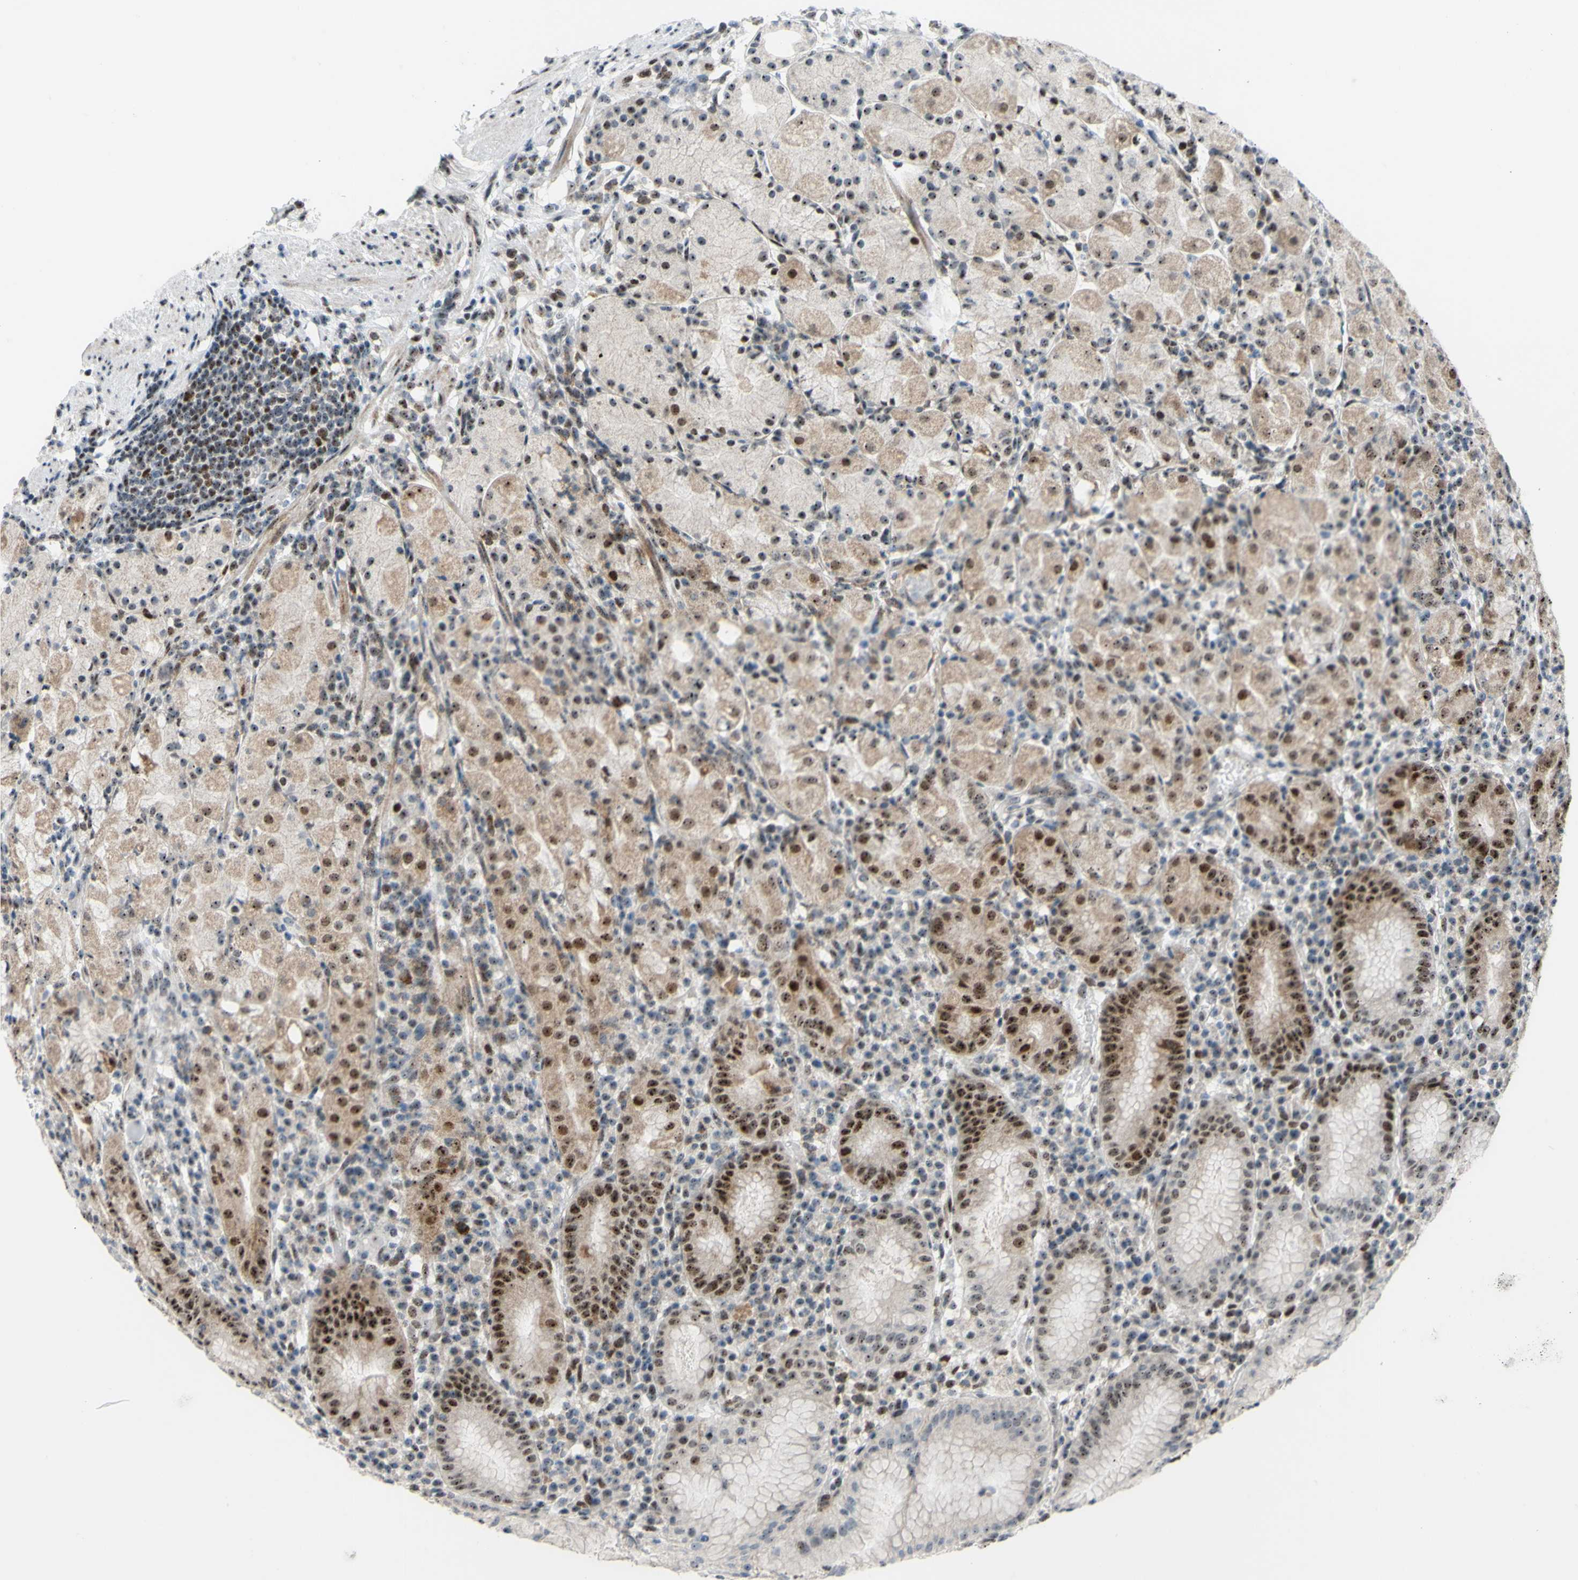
{"staining": {"intensity": "strong", "quantity": ">75%", "location": "cytoplasmic/membranous,nuclear"}, "tissue": "stomach", "cell_type": "Glandular cells", "image_type": "normal", "snomed": [{"axis": "morphology", "description": "Normal tissue, NOS"}, {"axis": "topography", "description": "Stomach"}, {"axis": "topography", "description": "Stomach, lower"}], "caption": "An immunohistochemistry (IHC) histopathology image of unremarkable tissue is shown. Protein staining in brown shows strong cytoplasmic/membranous,nuclear positivity in stomach within glandular cells.", "gene": "POLR1A", "patient": {"sex": "female", "age": 75}}